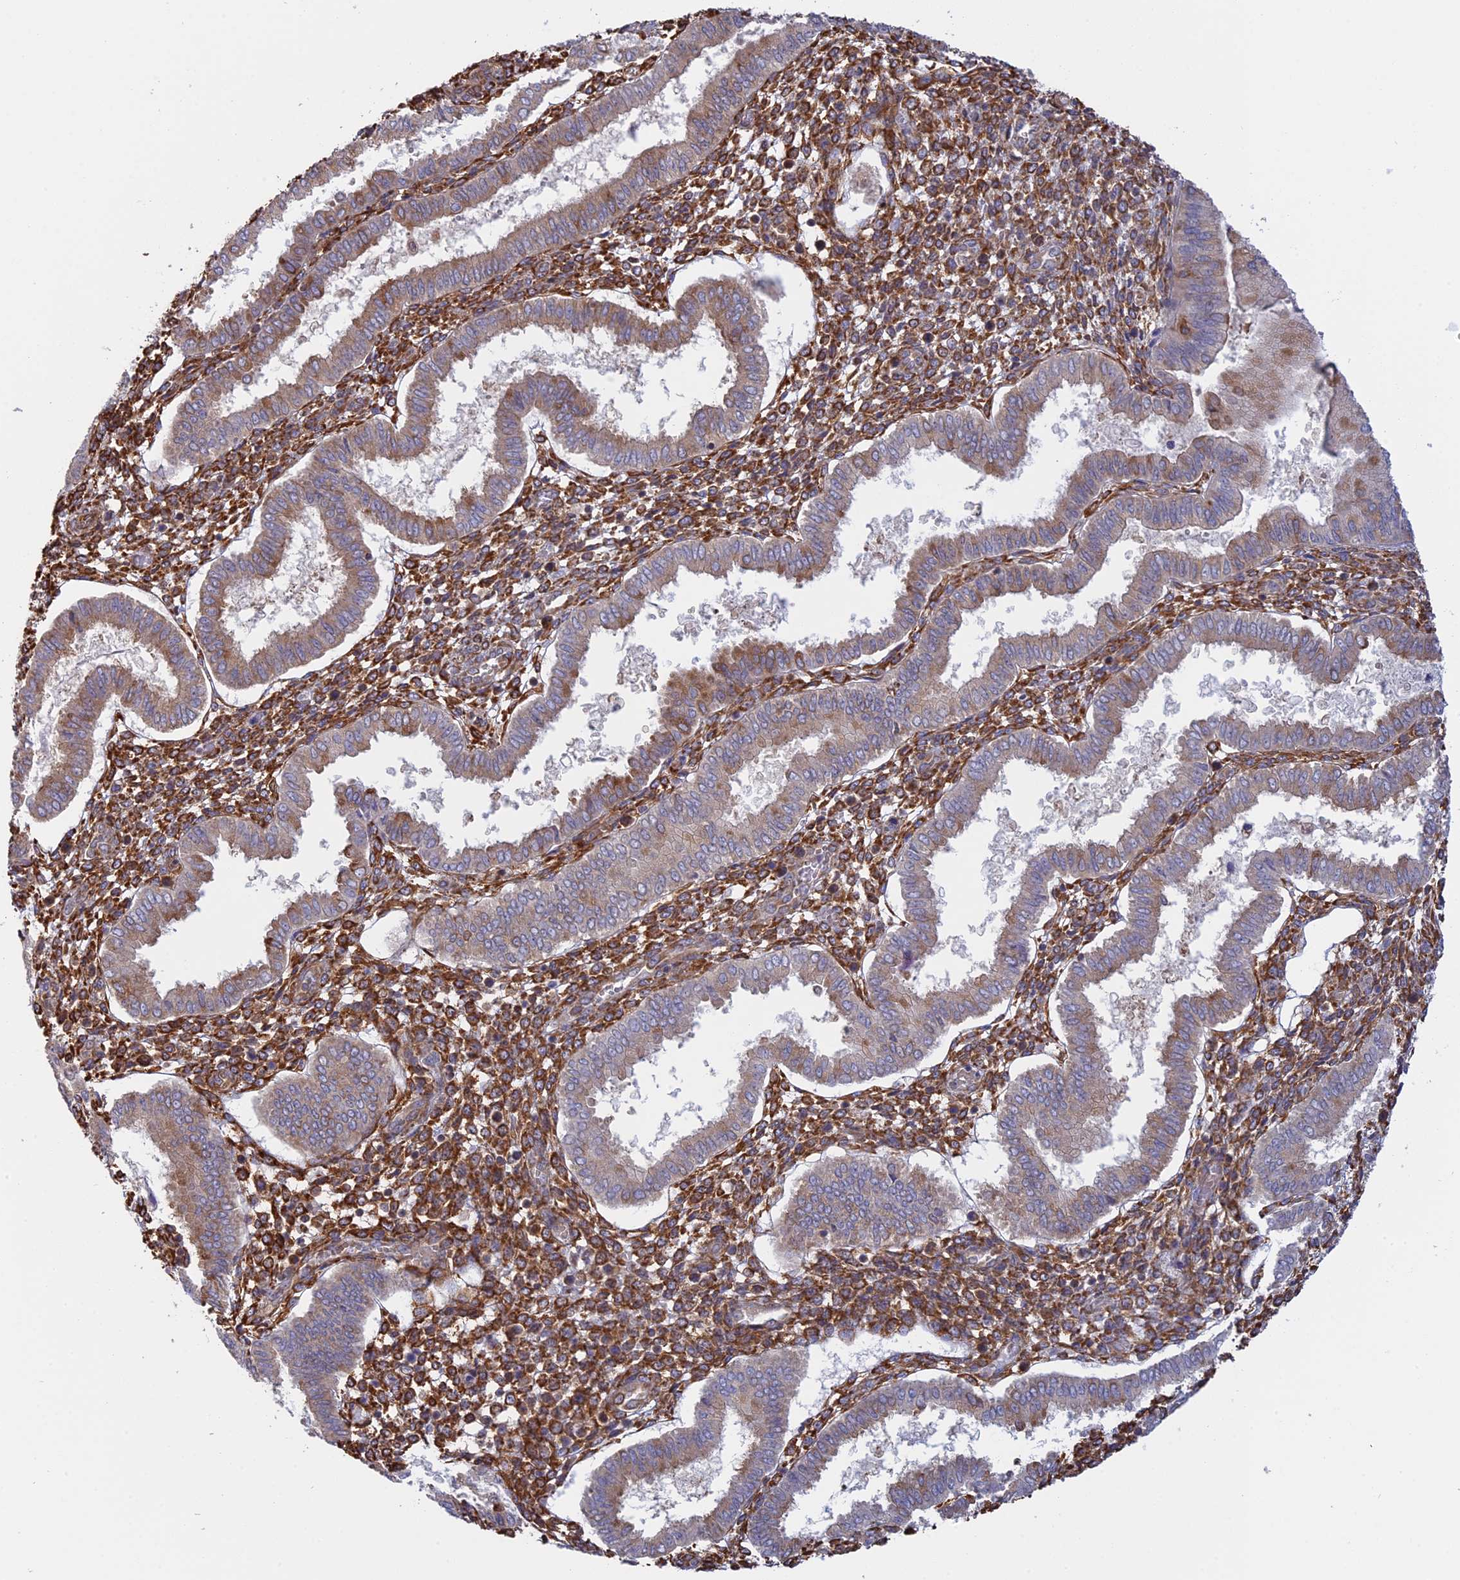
{"staining": {"intensity": "strong", "quantity": "25%-75%", "location": "cytoplasmic/membranous"}, "tissue": "endometrium", "cell_type": "Cells in endometrial stroma", "image_type": "normal", "snomed": [{"axis": "morphology", "description": "Normal tissue, NOS"}, {"axis": "topography", "description": "Endometrium"}], "caption": "Immunohistochemical staining of unremarkable endometrium exhibits 25%-75% levels of strong cytoplasmic/membranous protein expression in about 25%-75% of cells in endometrial stroma.", "gene": "GMIP", "patient": {"sex": "female", "age": 24}}